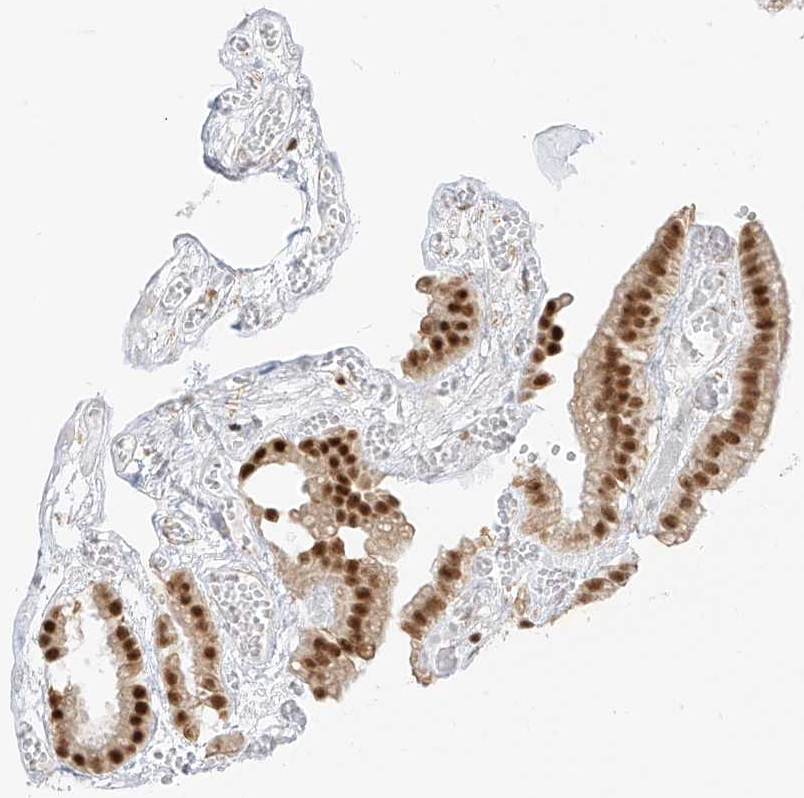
{"staining": {"intensity": "strong", "quantity": ">75%", "location": "nuclear"}, "tissue": "gallbladder", "cell_type": "Glandular cells", "image_type": "normal", "snomed": [{"axis": "morphology", "description": "Normal tissue, NOS"}, {"axis": "topography", "description": "Gallbladder"}], "caption": "Protein expression analysis of unremarkable human gallbladder reveals strong nuclear staining in approximately >75% of glandular cells. The protein is shown in brown color, while the nuclei are stained blue.", "gene": "SMARCA2", "patient": {"sex": "female", "age": 64}}